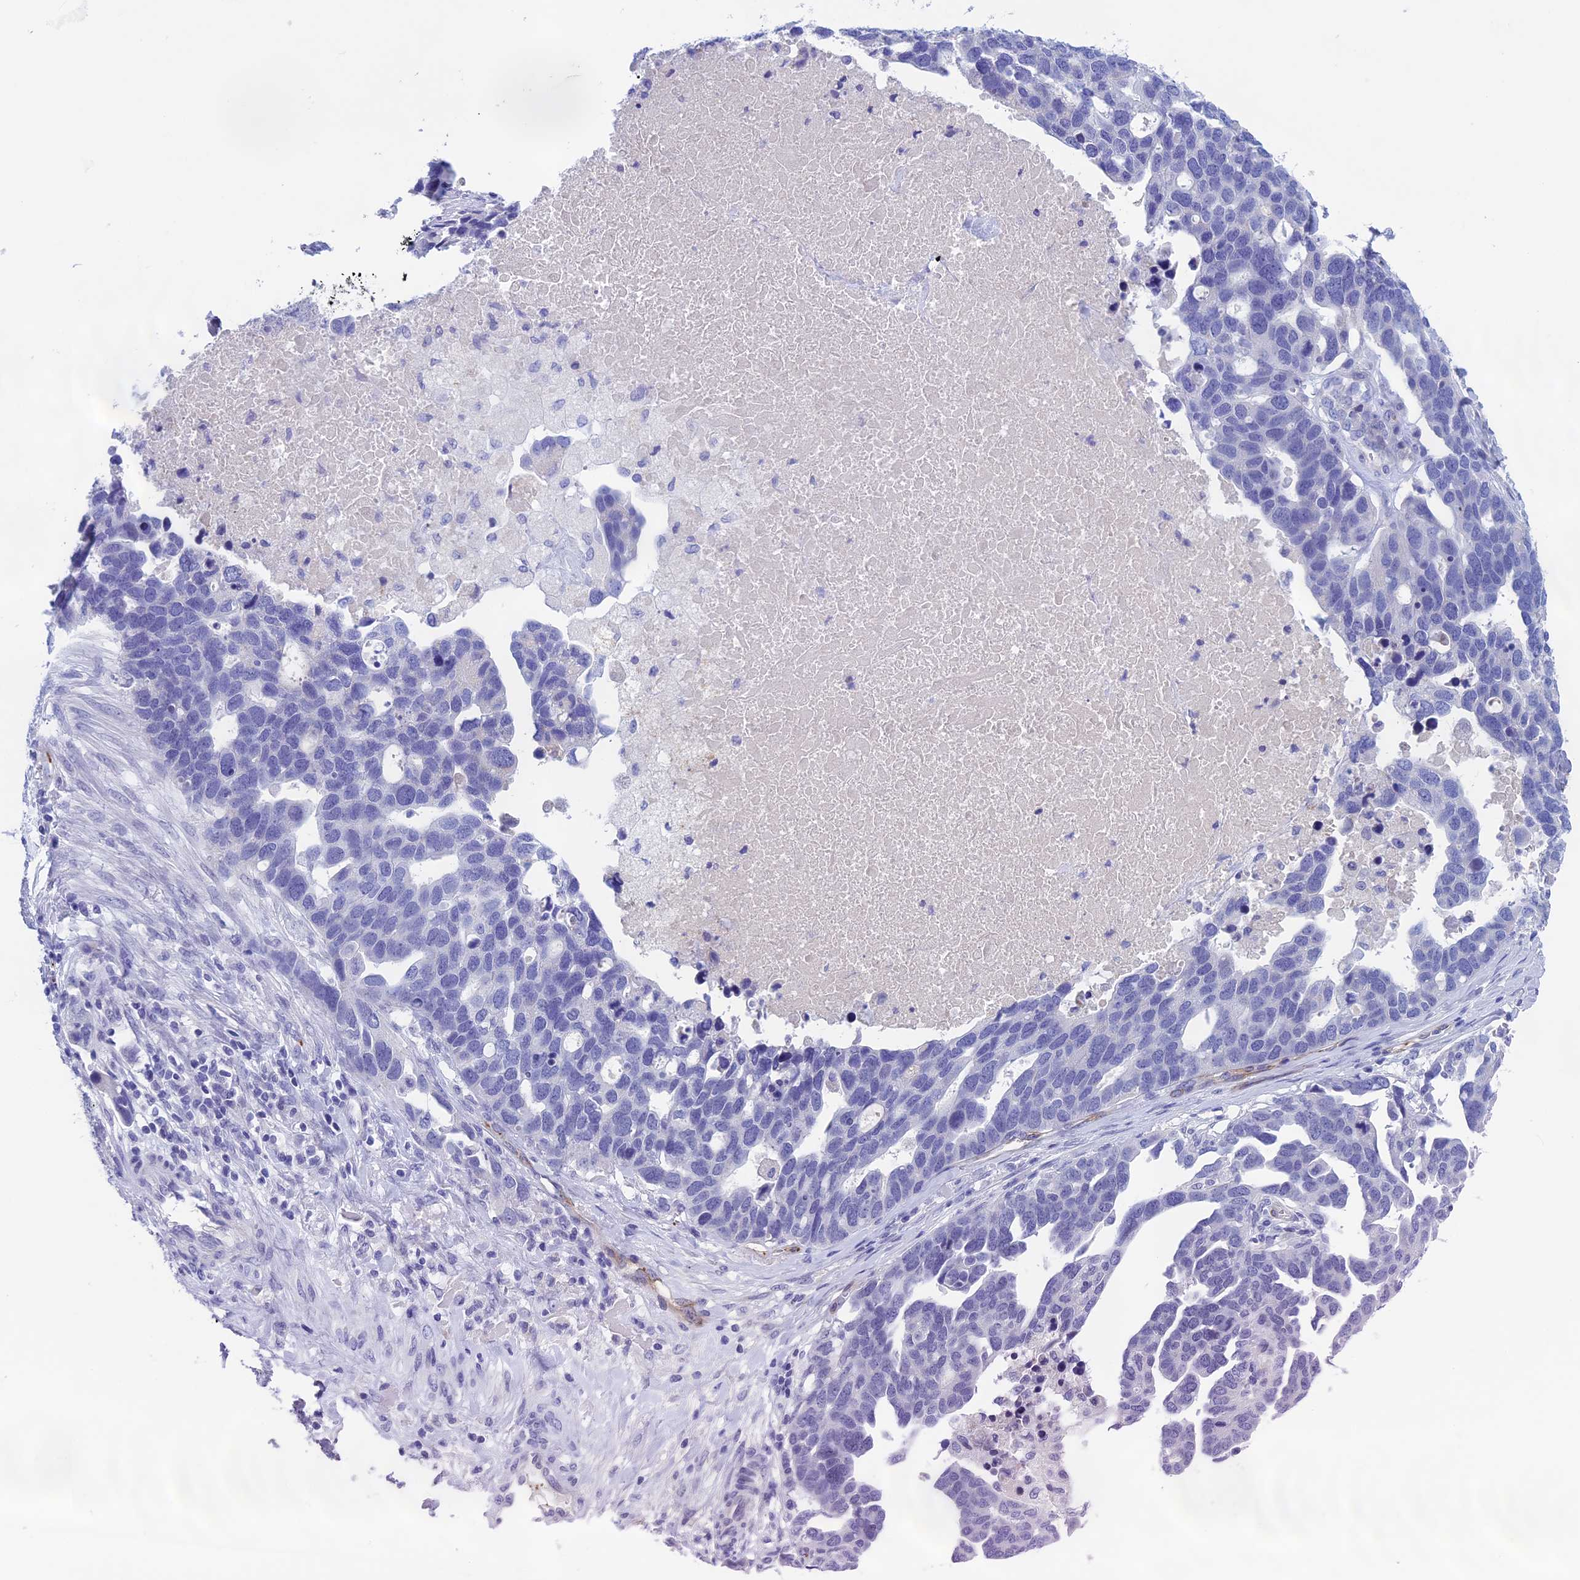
{"staining": {"intensity": "negative", "quantity": "none", "location": "none"}, "tissue": "ovarian cancer", "cell_type": "Tumor cells", "image_type": "cancer", "snomed": [{"axis": "morphology", "description": "Cystadenocarcinoma, serous, NOS"}, {"axis": "topography", "description": "Ovary"}], "caption": "A high-resolution micrograph shows IHC staining of ovarian cancer (serous cystadenocarcinoma), which demonstrates no significant staining in tumor cells. (DAB (3,3'-diaminobenzidine) immunohistochemistry, high magnification).", "gene": "INSYN1", "patient": {"sex": "female", "age": 54}}